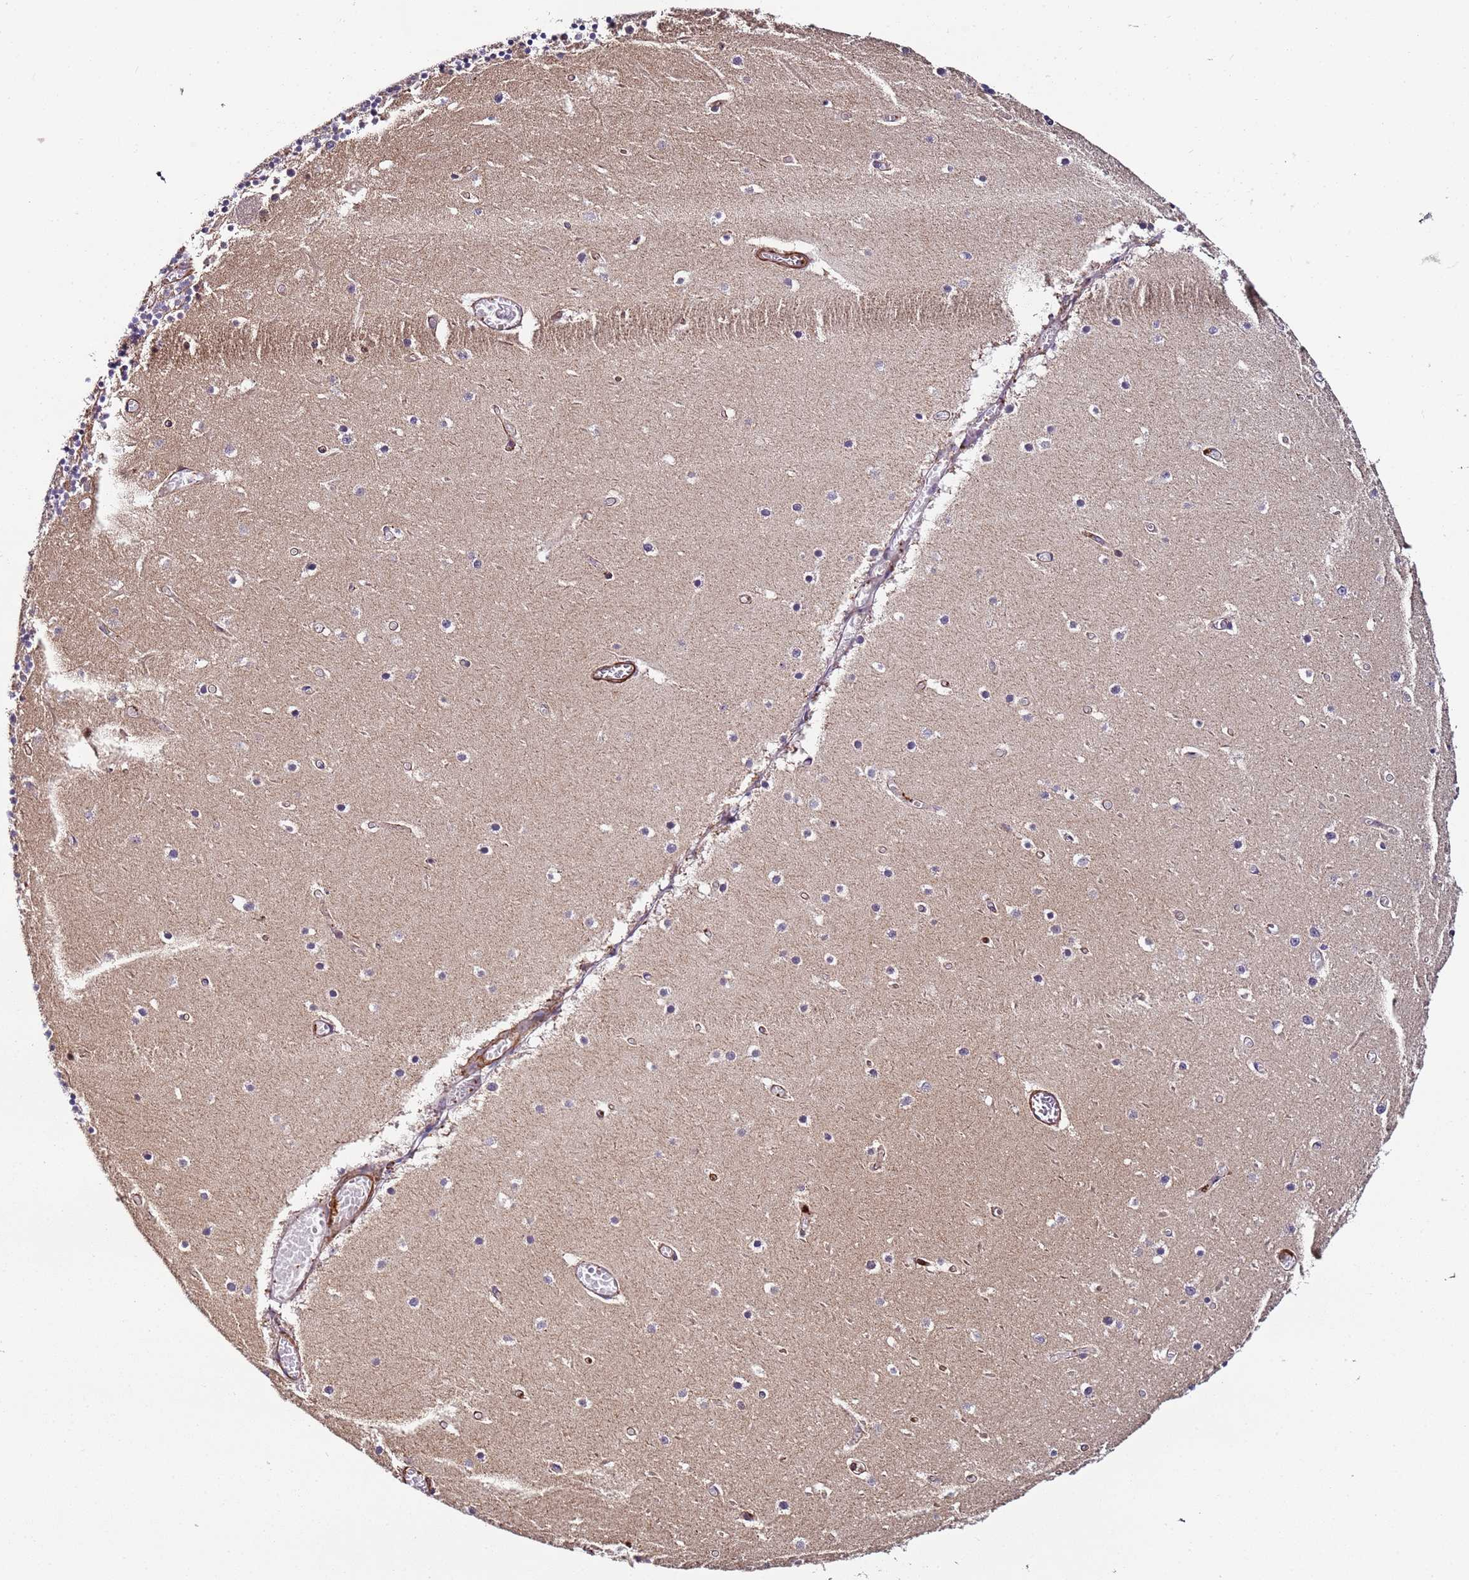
{"staining": {"intensity": "moderate", "quantity": "<25%", "location": "cytoplasmic/membranous"}, "tissue": "cerebellum", "cell_type": "Cells in granular layer", "image_type": "normal", "snomed": [{"axis": "morphology", "description": "Normal tissue, NOS"}, {"axis": "topography", "description": "Cerebellum"}], "caption": "Normal cerebellum reveals moderate cytoplasmic/membranous positivity in about <25% of cells in granular layer.", "gene": "CYP2U1", "patient": {"sex": "female", "age": 28}}